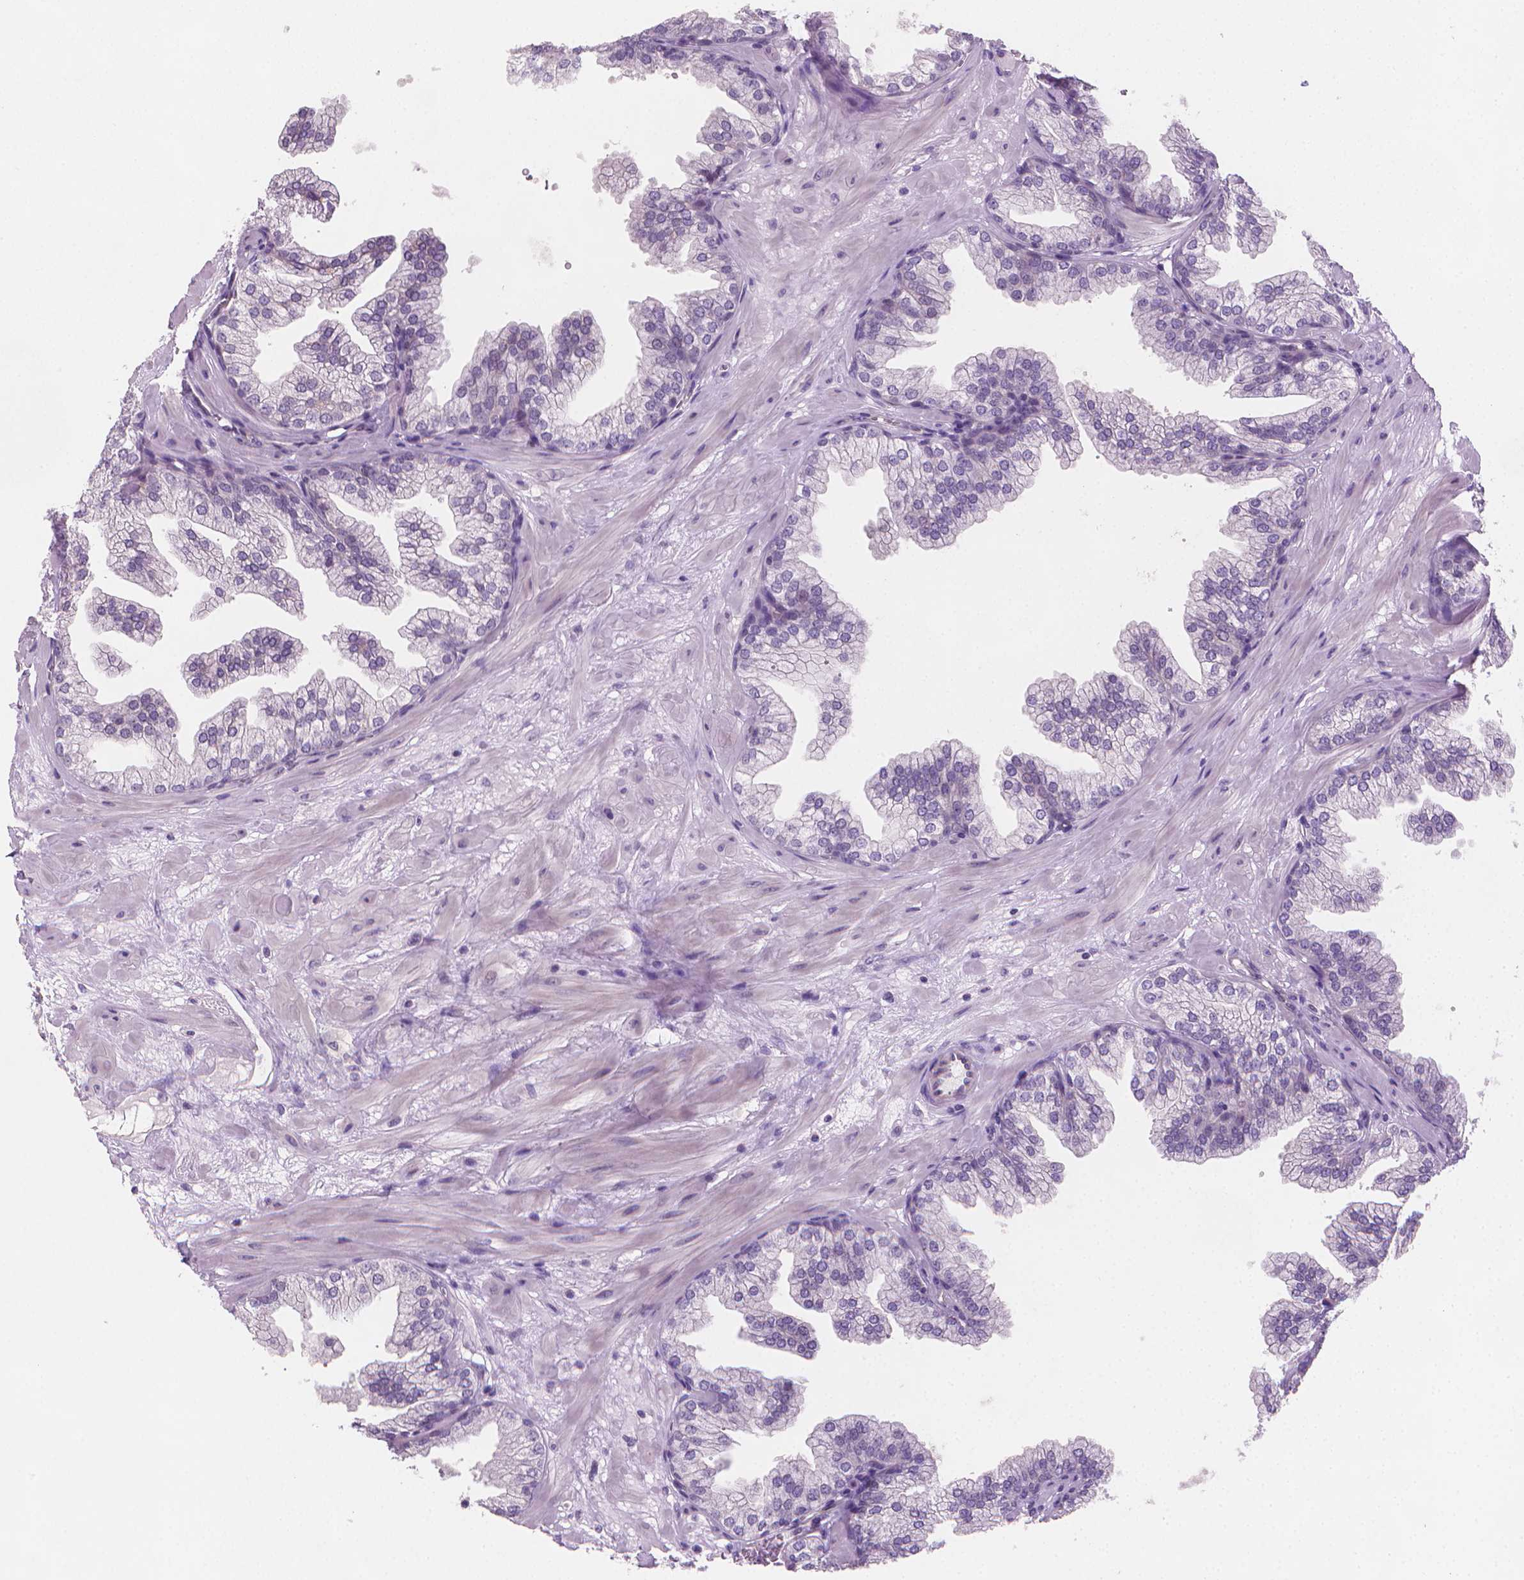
{"staining": {"intensity": "negative", "quantity": "none", "location": "none"}, "tissue": "prostate", "cell_type": "Glandular cells", "image_type": "normal", "snomed": [{"axis": "morphology", "description": "Normal tissue, NOS"}, {"axis": "topography", "description": "Prostate"}], "caption": "A micrograph of prostate stained for a protein shows no brown staining in glandular cells. The staining was performed using DAB (3,3'-diaminobenzidine) to visualize the protein expression in brown, while the nuclei were stained in blue with hematoxylin (Magnification: 20x).", "gene": "CLXN", "patient": {"sex": "male", "age": 37}}